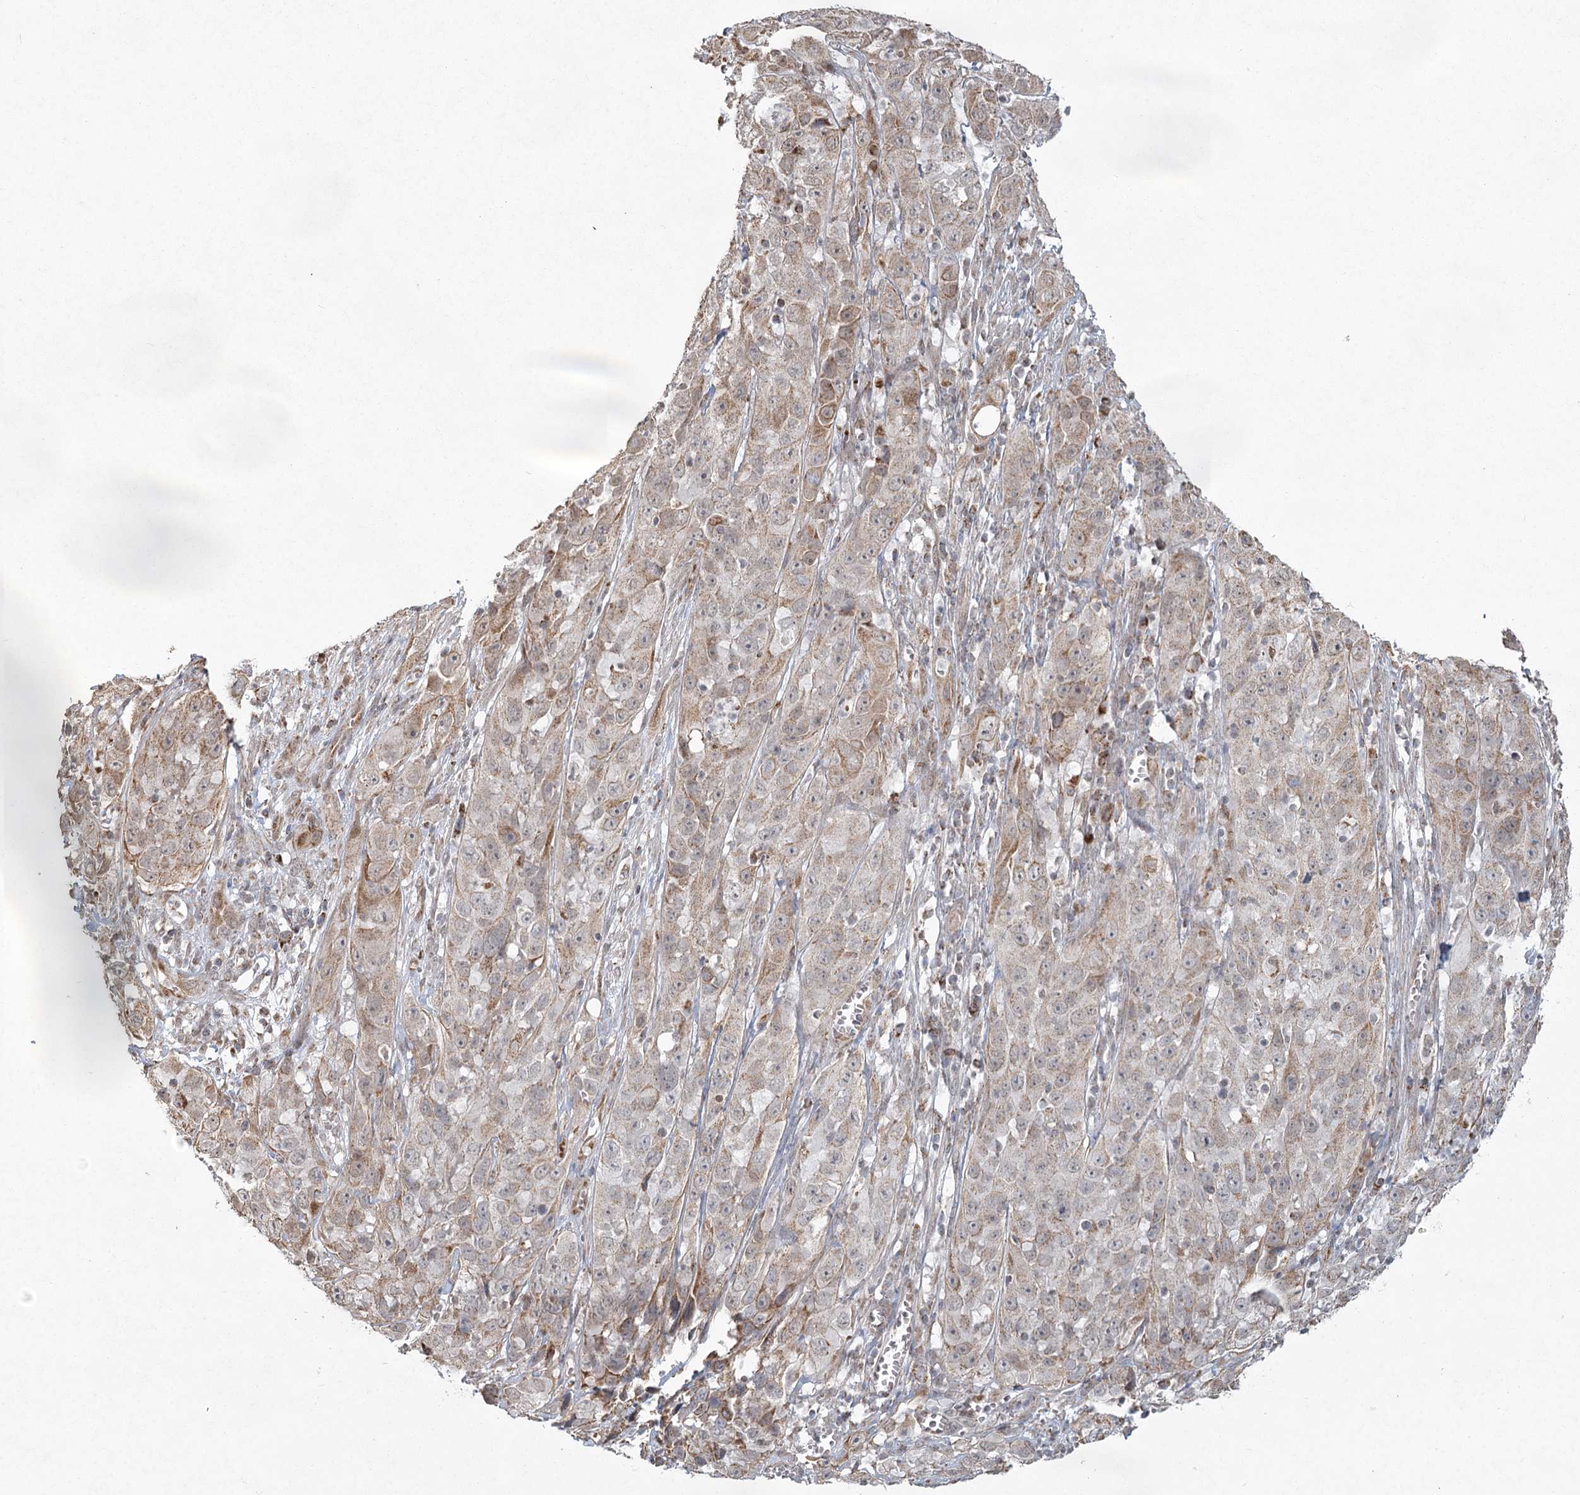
{"staining": {"intensity": "weak", "quantity": "25%-75%", "location": "cytoplasmic/membranous"}, "tissue": "cervical cancer", "cell_type": "Tumor cells", "image_type": "cancer", "snomed": [{"axis": "morphology", "description": "Squamous cell carcinoma, NOS"}, {"axis": "topography", "description": "Cervix"}], "caption": "Protein expression analysis of human cervical cancer reveals weak cytoplasmic/membranous positivity in about 25%-75% of tumor cells.", "gene": "LACTB", "patient": {"sex": "female", "age": 32}}